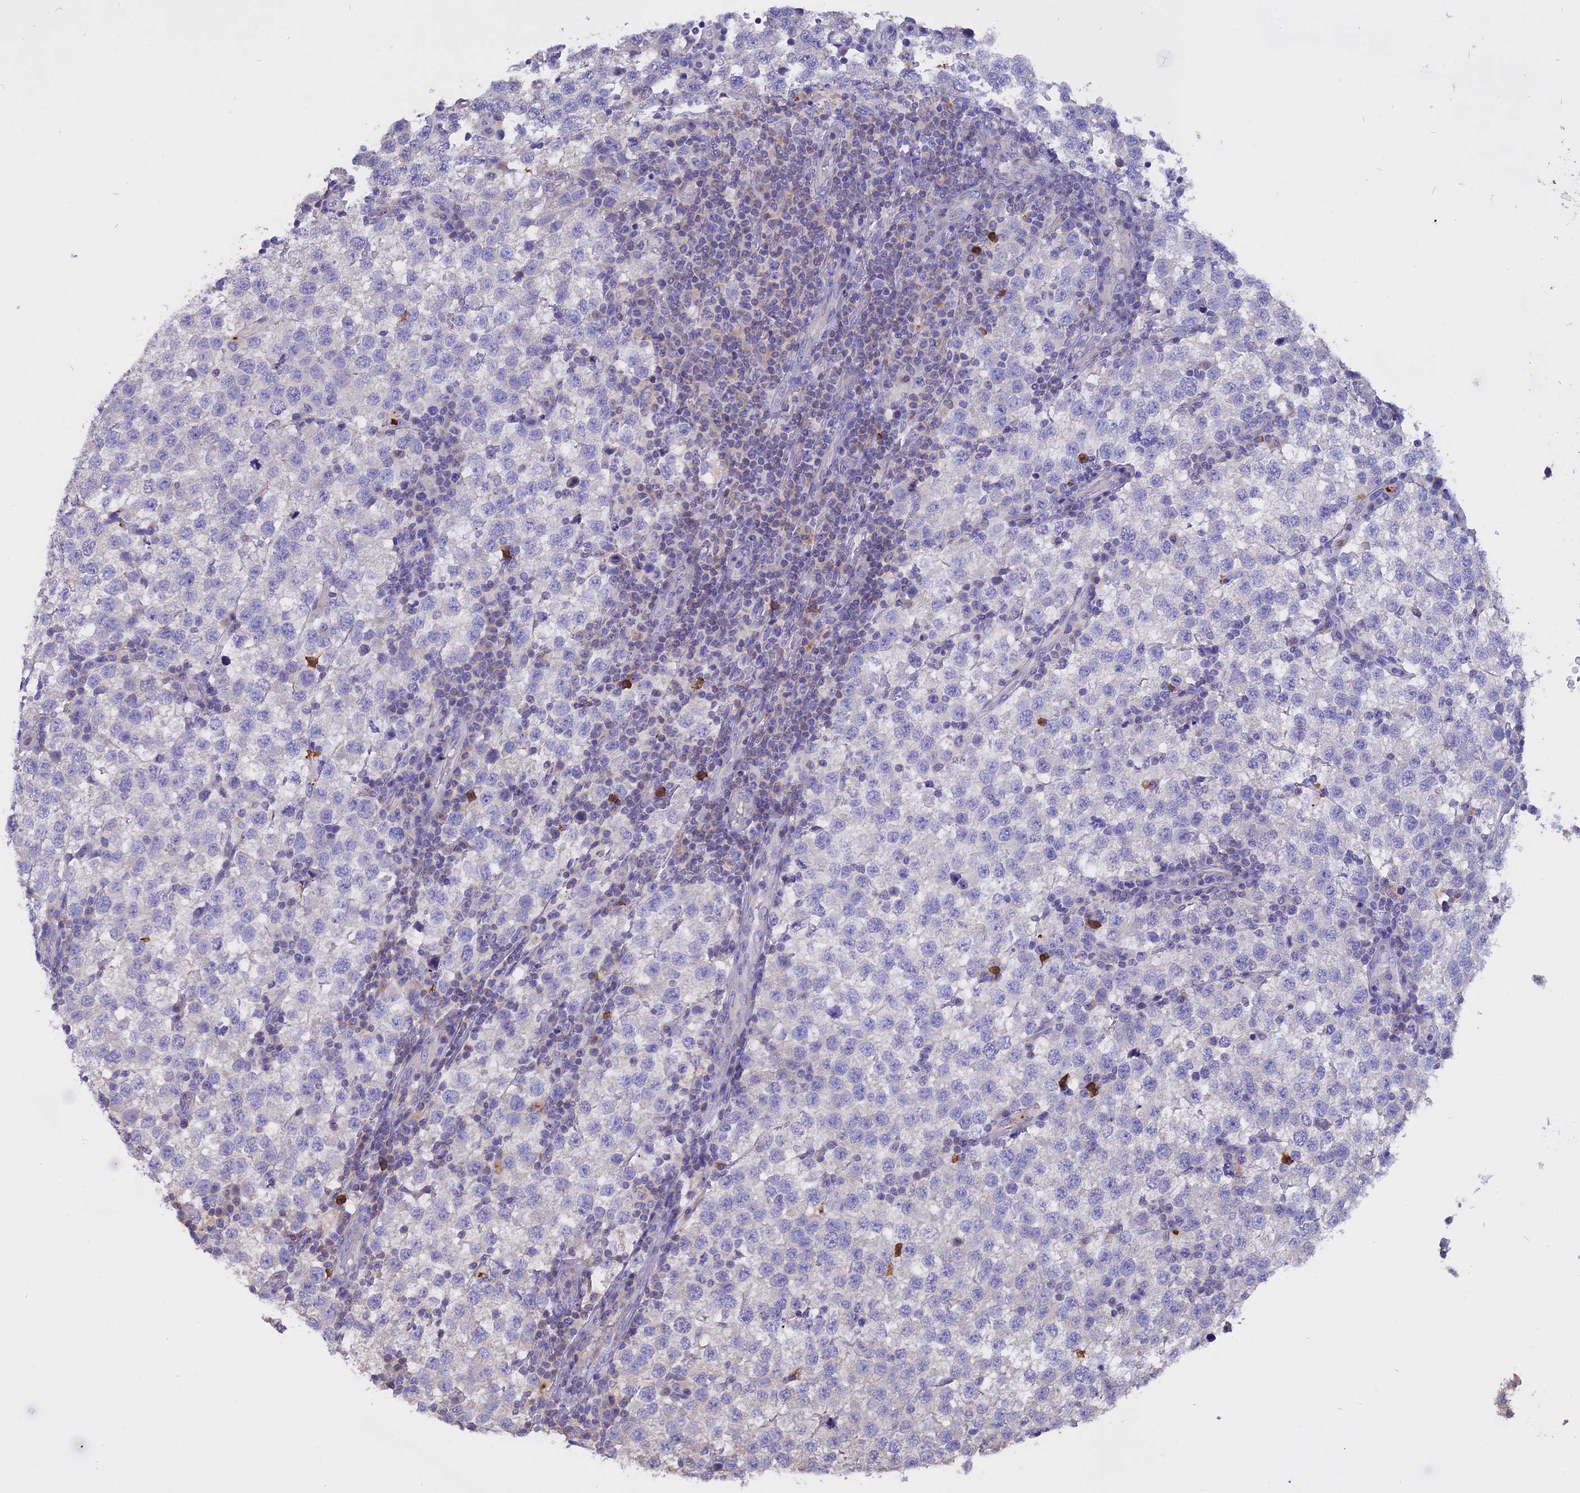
{"staining": {"intensity": "negative", "quantity": "none", "location": "none"}, "tissue": "testis cancer", "cell_type": "Tumor cells", "image_type": "cancer", "snomed": [{"axis": "morphology", "description": "Seminoma, NOS"}, {"axis": "topography", "description": "Testis"}], "caption": "A photomicrograph of human testis cancer (seminoma) is negative for staining in tumor cells.", "gene": "CARMIL2", "patient": {"sex": "male", "age": 34}}